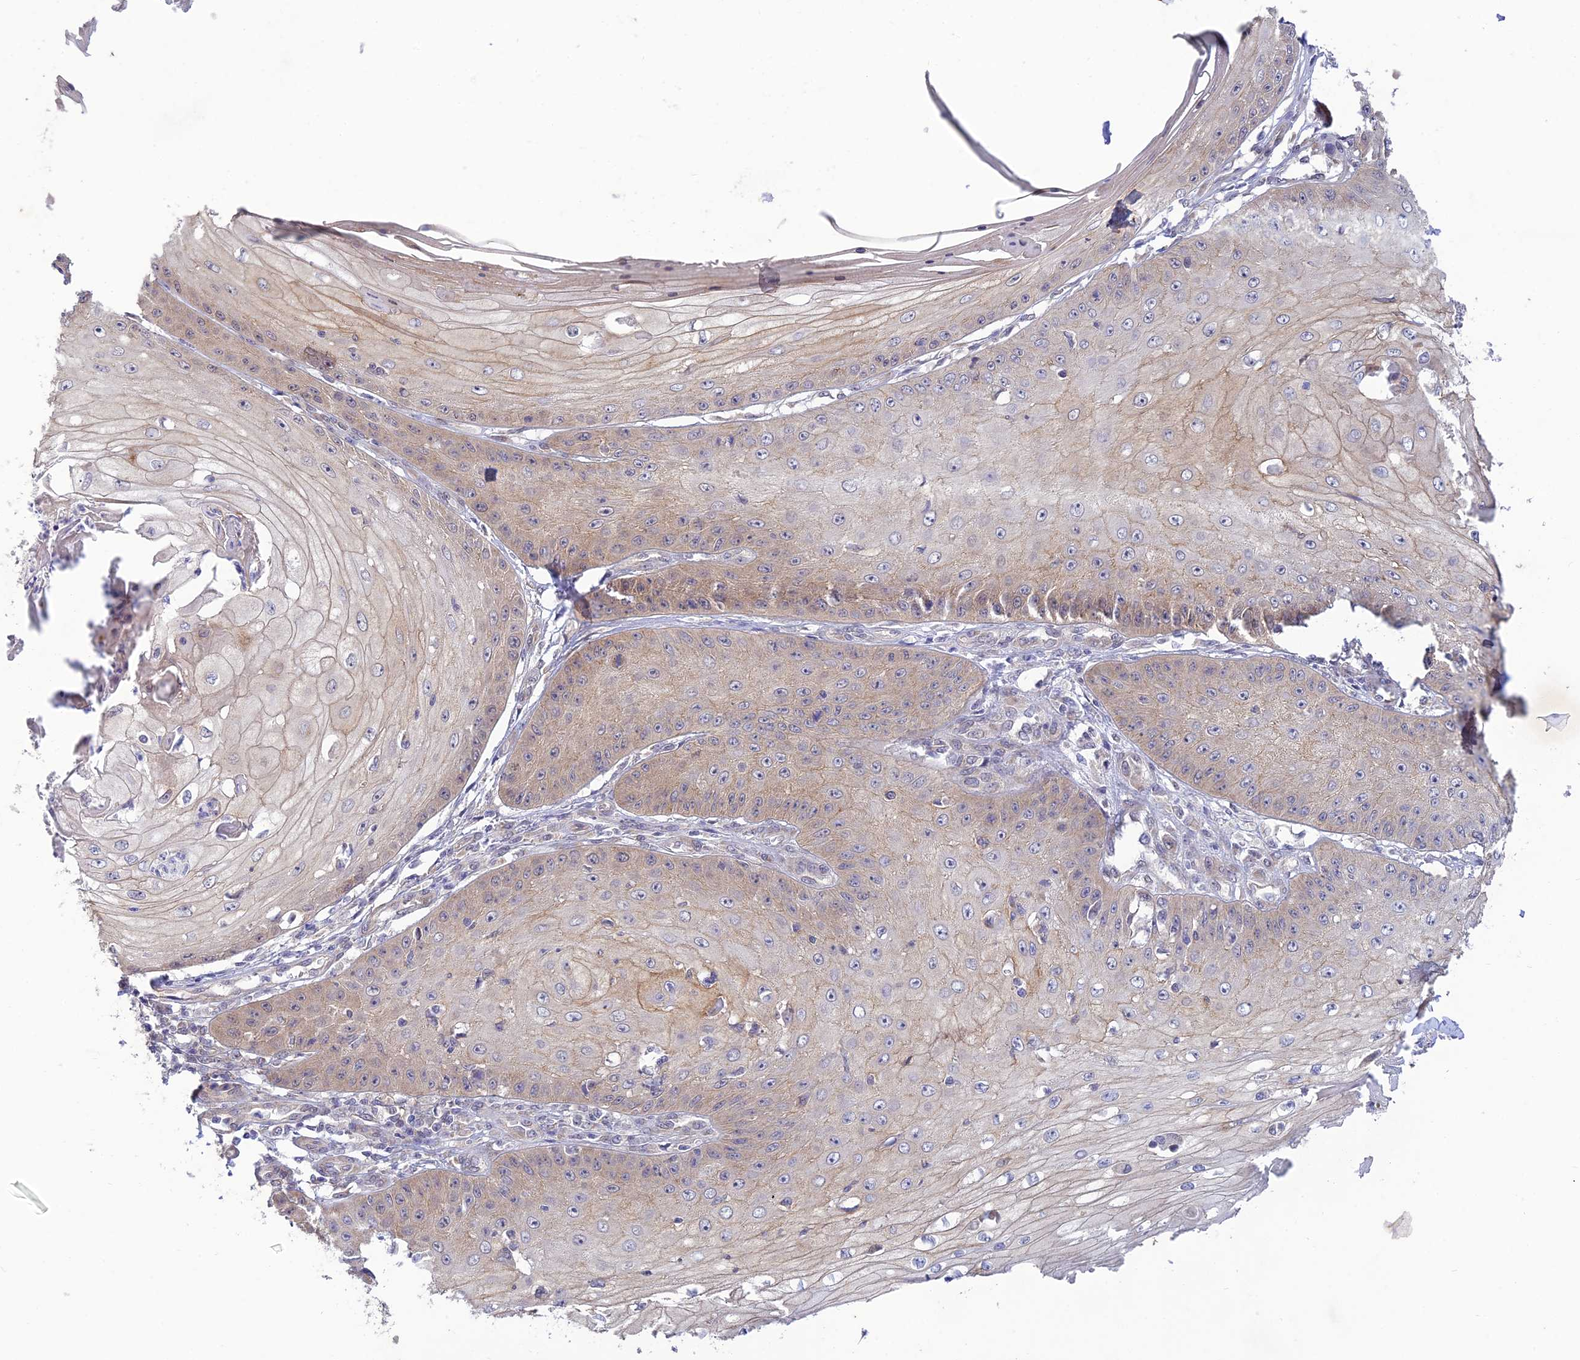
{"staining": {"intensity": "weak", "quantity": "<25%", "location": "cytoplasmic/membranous"}, "tissue": "skin cancer", "cell_type": "Tumor cells", "image_type": "cancer", "snomed": [{"axis": "morphology", "description": "Squamous cell carcinoma, NOS"}, {"axis": "topography", "description": "Skin"}], "caption": "Tumor cells show no significant staining in skin cancer.", "gene": "SKIC8", "patient": {"sex": "male", "age": 70}}